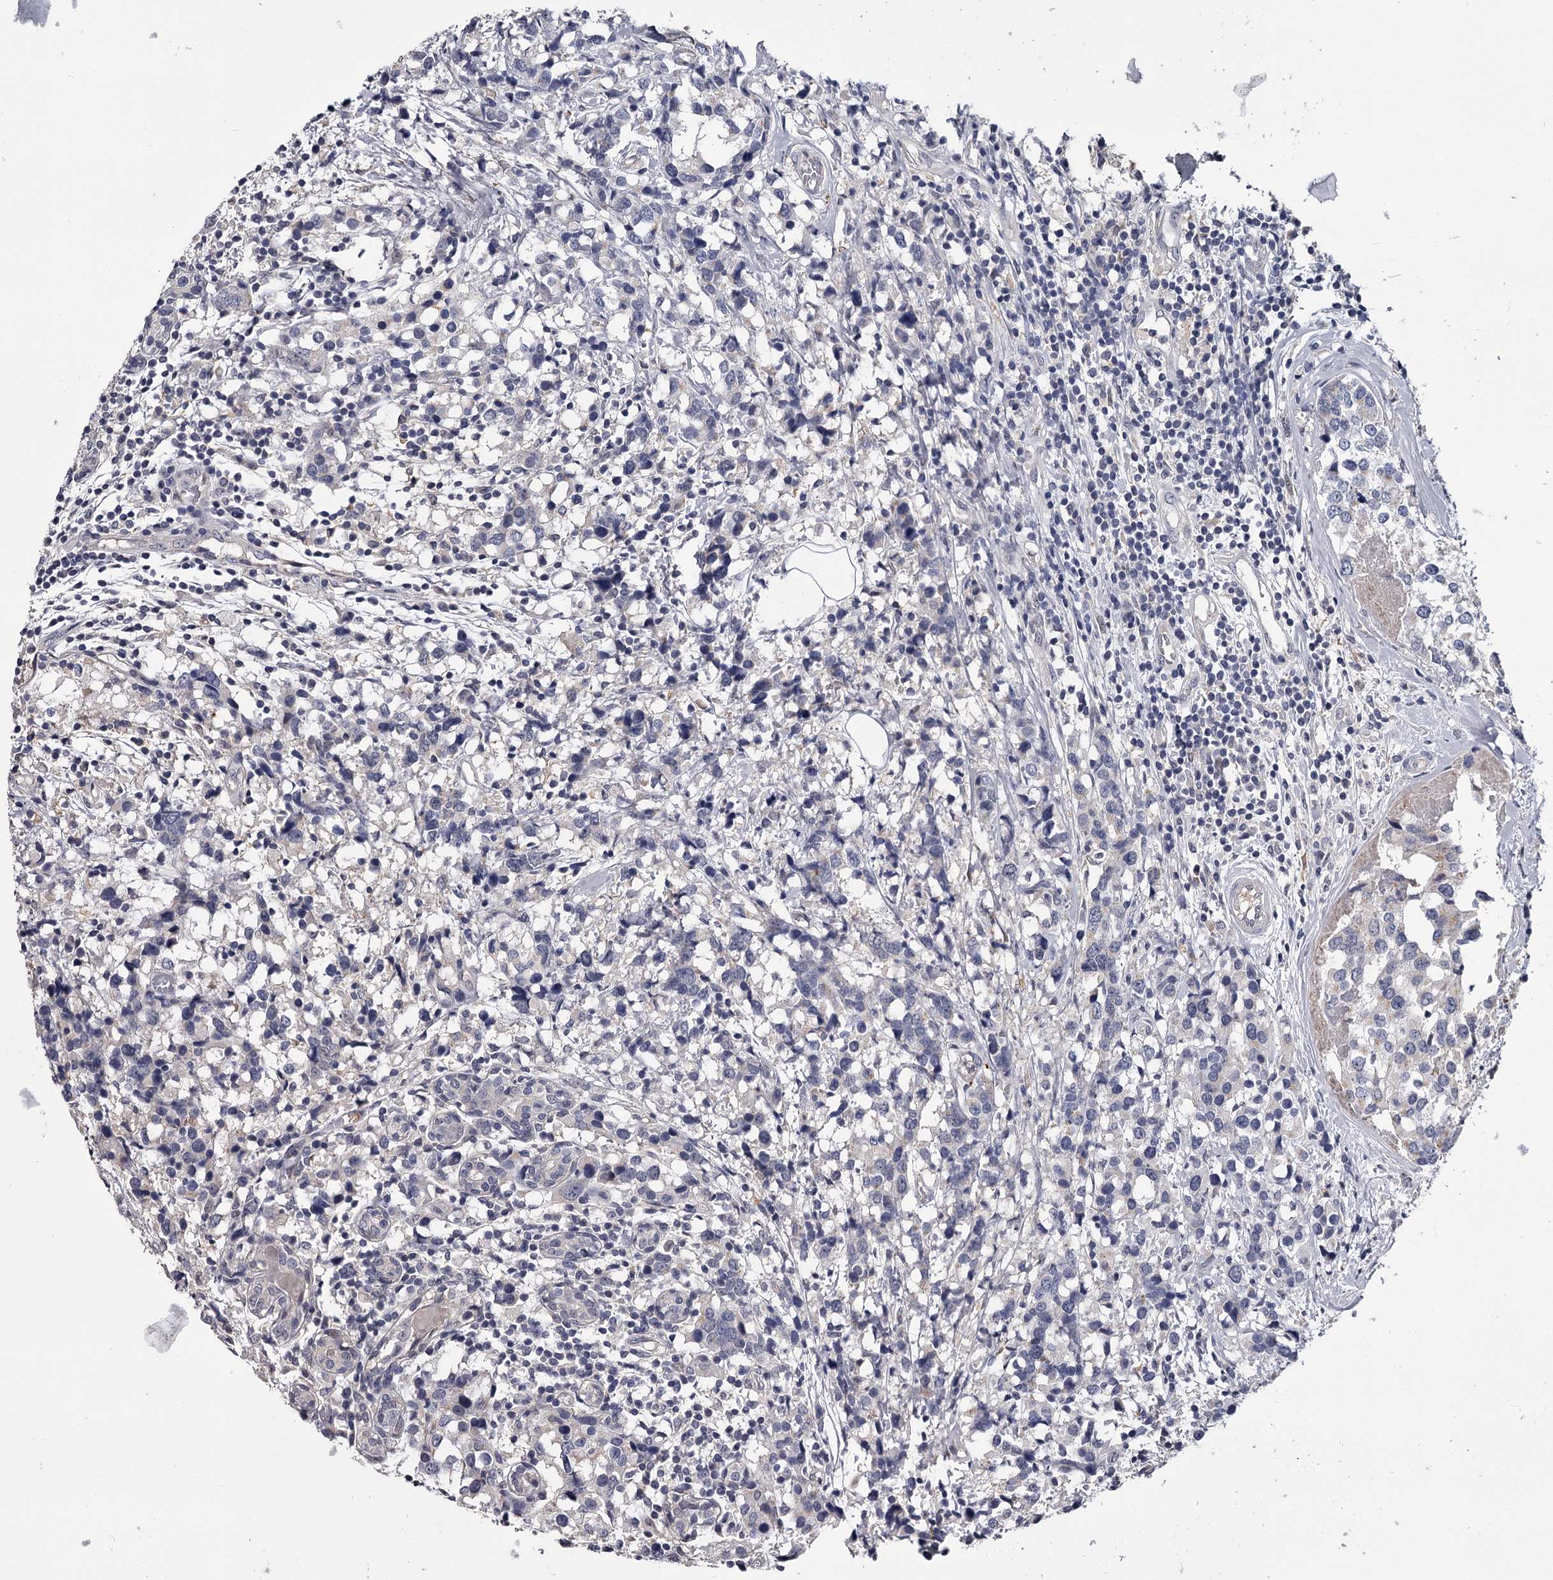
{"staining": {"intensity": "negative", "quantity": "none", "location": "none"}, "tissue": "breast cancer", "cell_type": "Tumor cells", "image_type": "cancer", "snomed": [{"axis": "morphology", "description": "Lobular carcinoma"}, {"axis": "topography", "description": "Breast"}], "caption": "Immunohistochemistry (IHC) of breast lobular carcinoma displays no expression in tumor cells. Nuclei are stained in blue.", "gene": "GSTO1", "patient": {"sex": "female", "age": 59}}